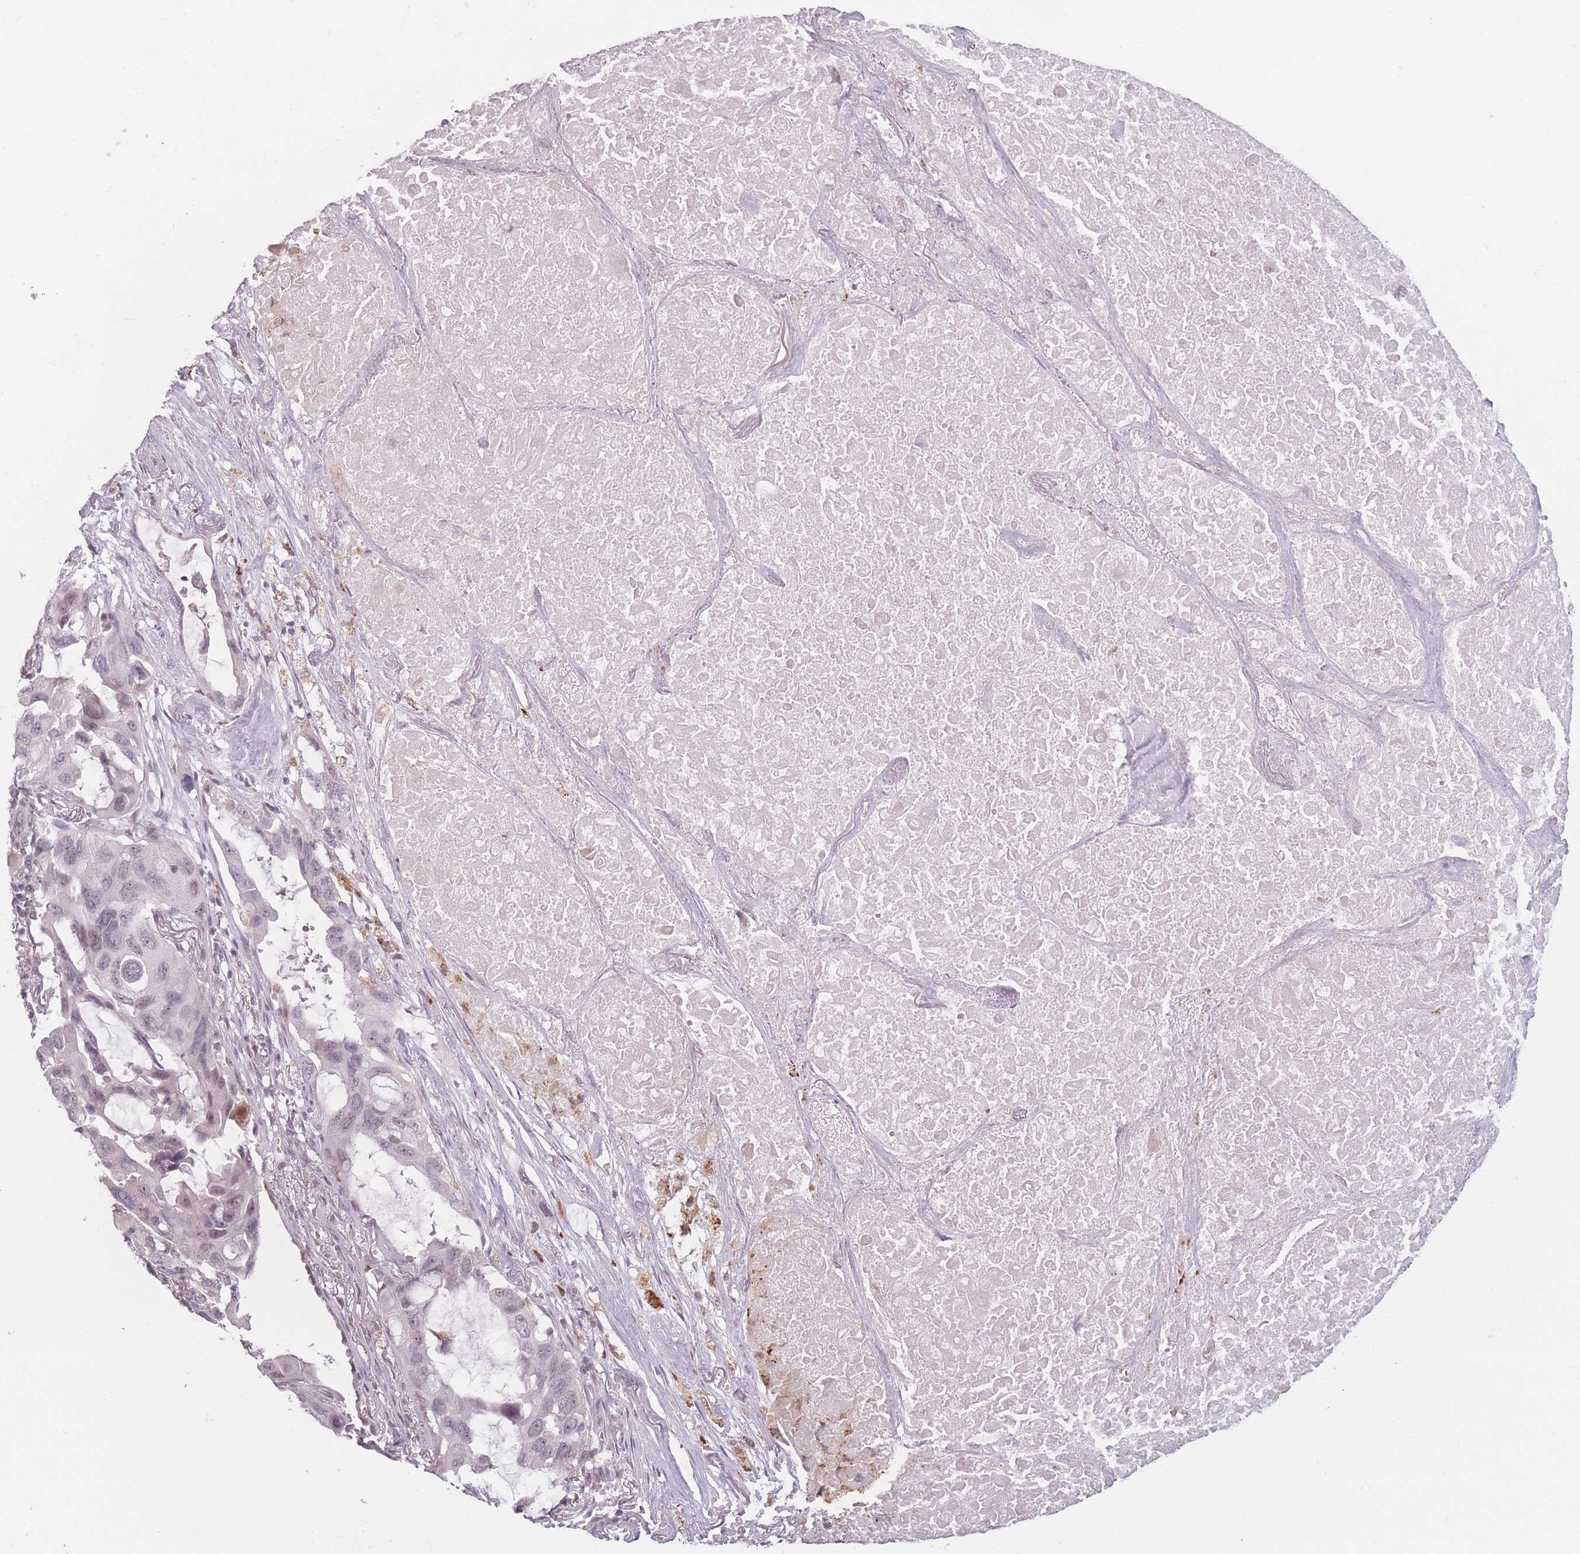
{"staining": {"intensity": "weak", "quantity": "<25%", "location": "nuclear"}, "tissue": "lung cancer", "cell_type": "Tumor cells", "image_type": "cancer", "snomed": [{"axis": "morphology", "description": "Squamous cell carcinoma, NOS"}, {"axis": "topography", "description": "Lung"}], "caption": "Photomicrograph shows no significant protein staining in tumor cells of lung cancer (squamous cell carcinoma).", "gene": "OR10C1", "patient": {"sex": "female", "age": 73}}